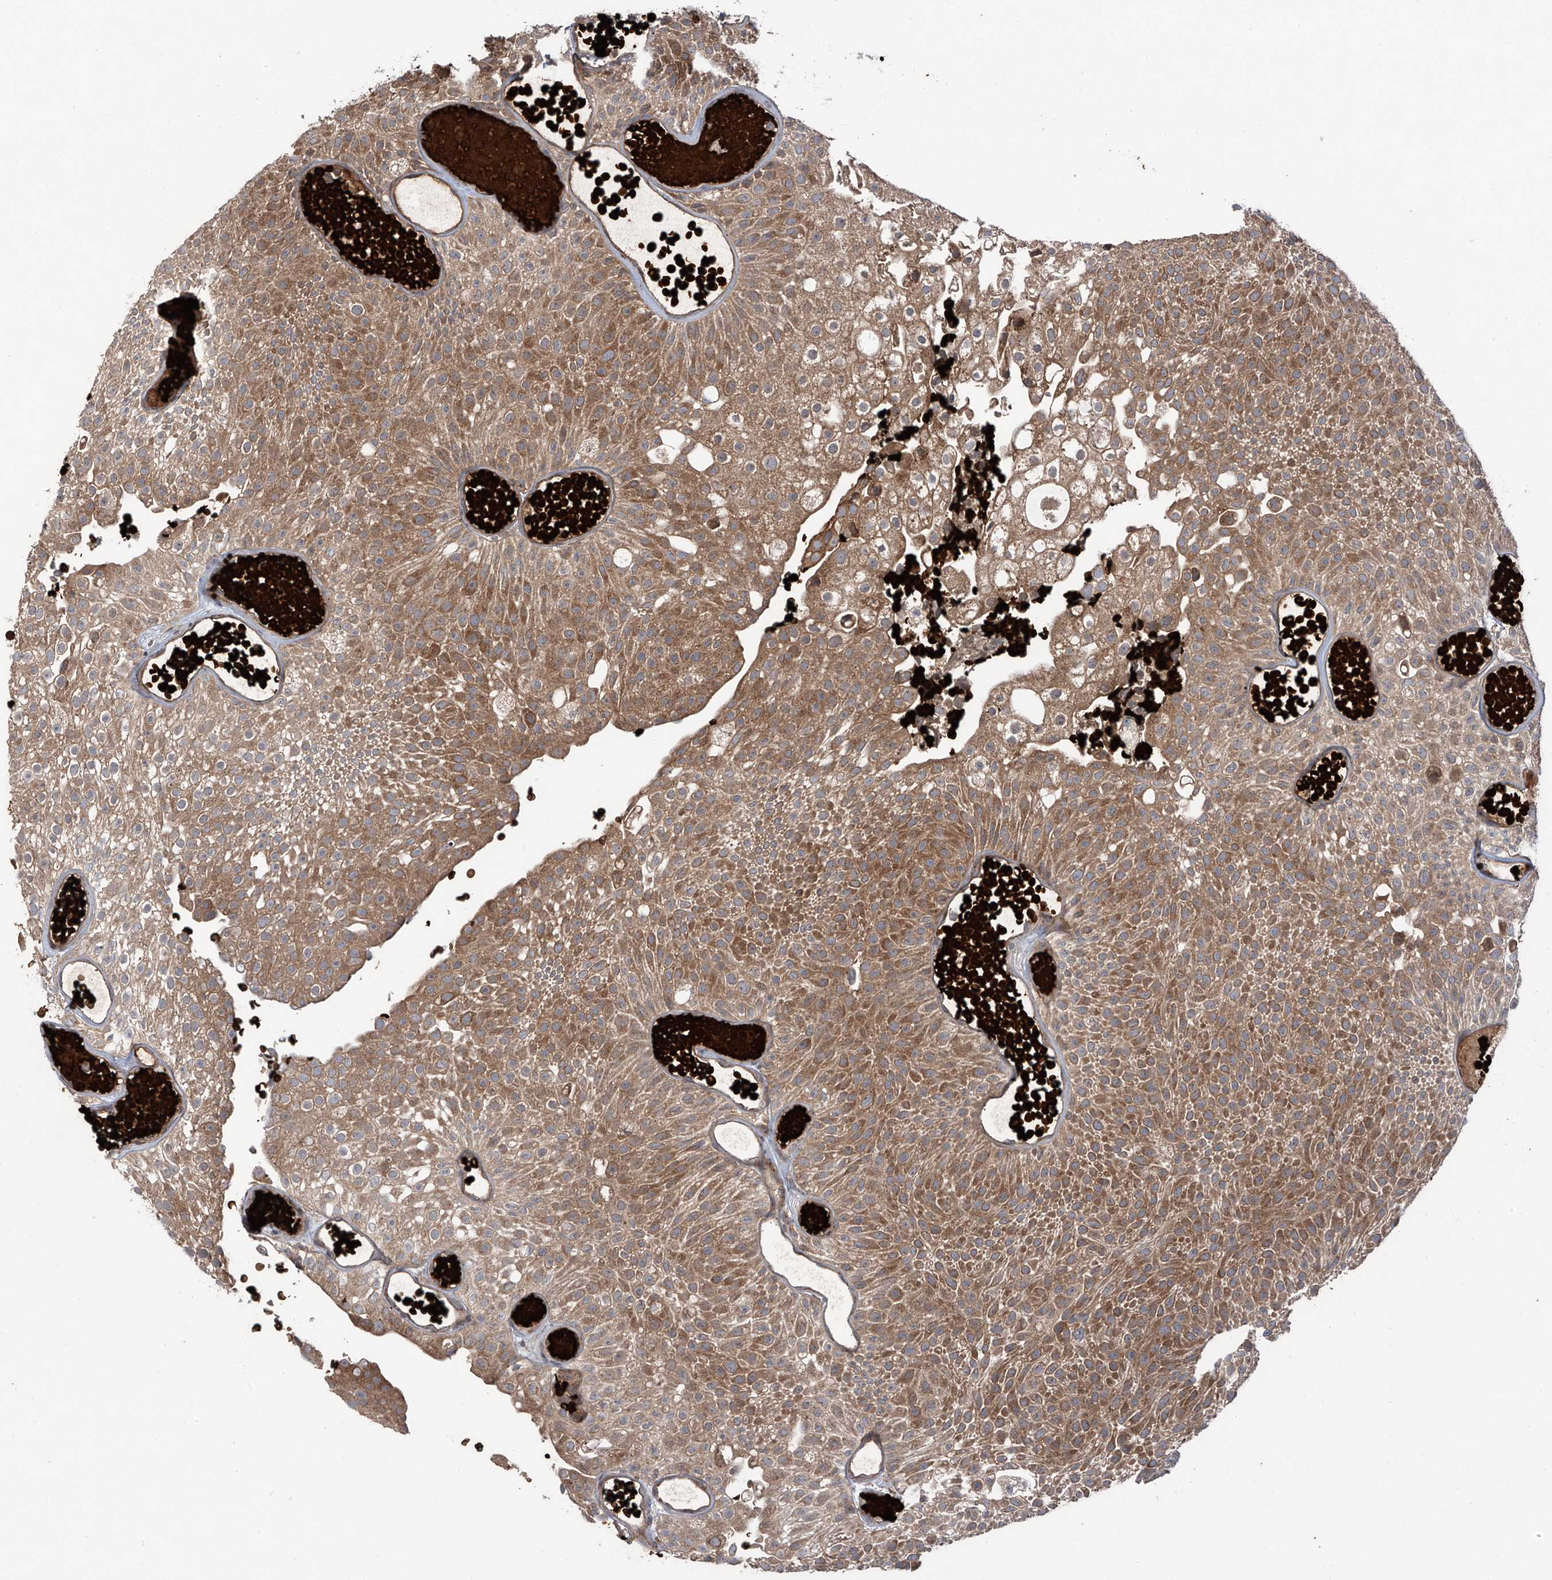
{"staining": {"intensity": "moderate", "quantity": ">75%", "location": "cytoplasmic/membranous"}, "tissue": "urothelial cancer", "cell_type": "Tumor cells", "image_type": "cancer", "snomed": [{"axis": "morphology", "description": "Urothelial carcinoma, Low grade"}, {"axis": "topography", "description": "Urinary bladder"}], "caption": "Protein staining shows moderate cytoplasmic/membranous staining in about >75% of tumor cells in urothelial cancer.", "gene": "ZDHHC9", "patient": {"sex": "male", "age": 78}}